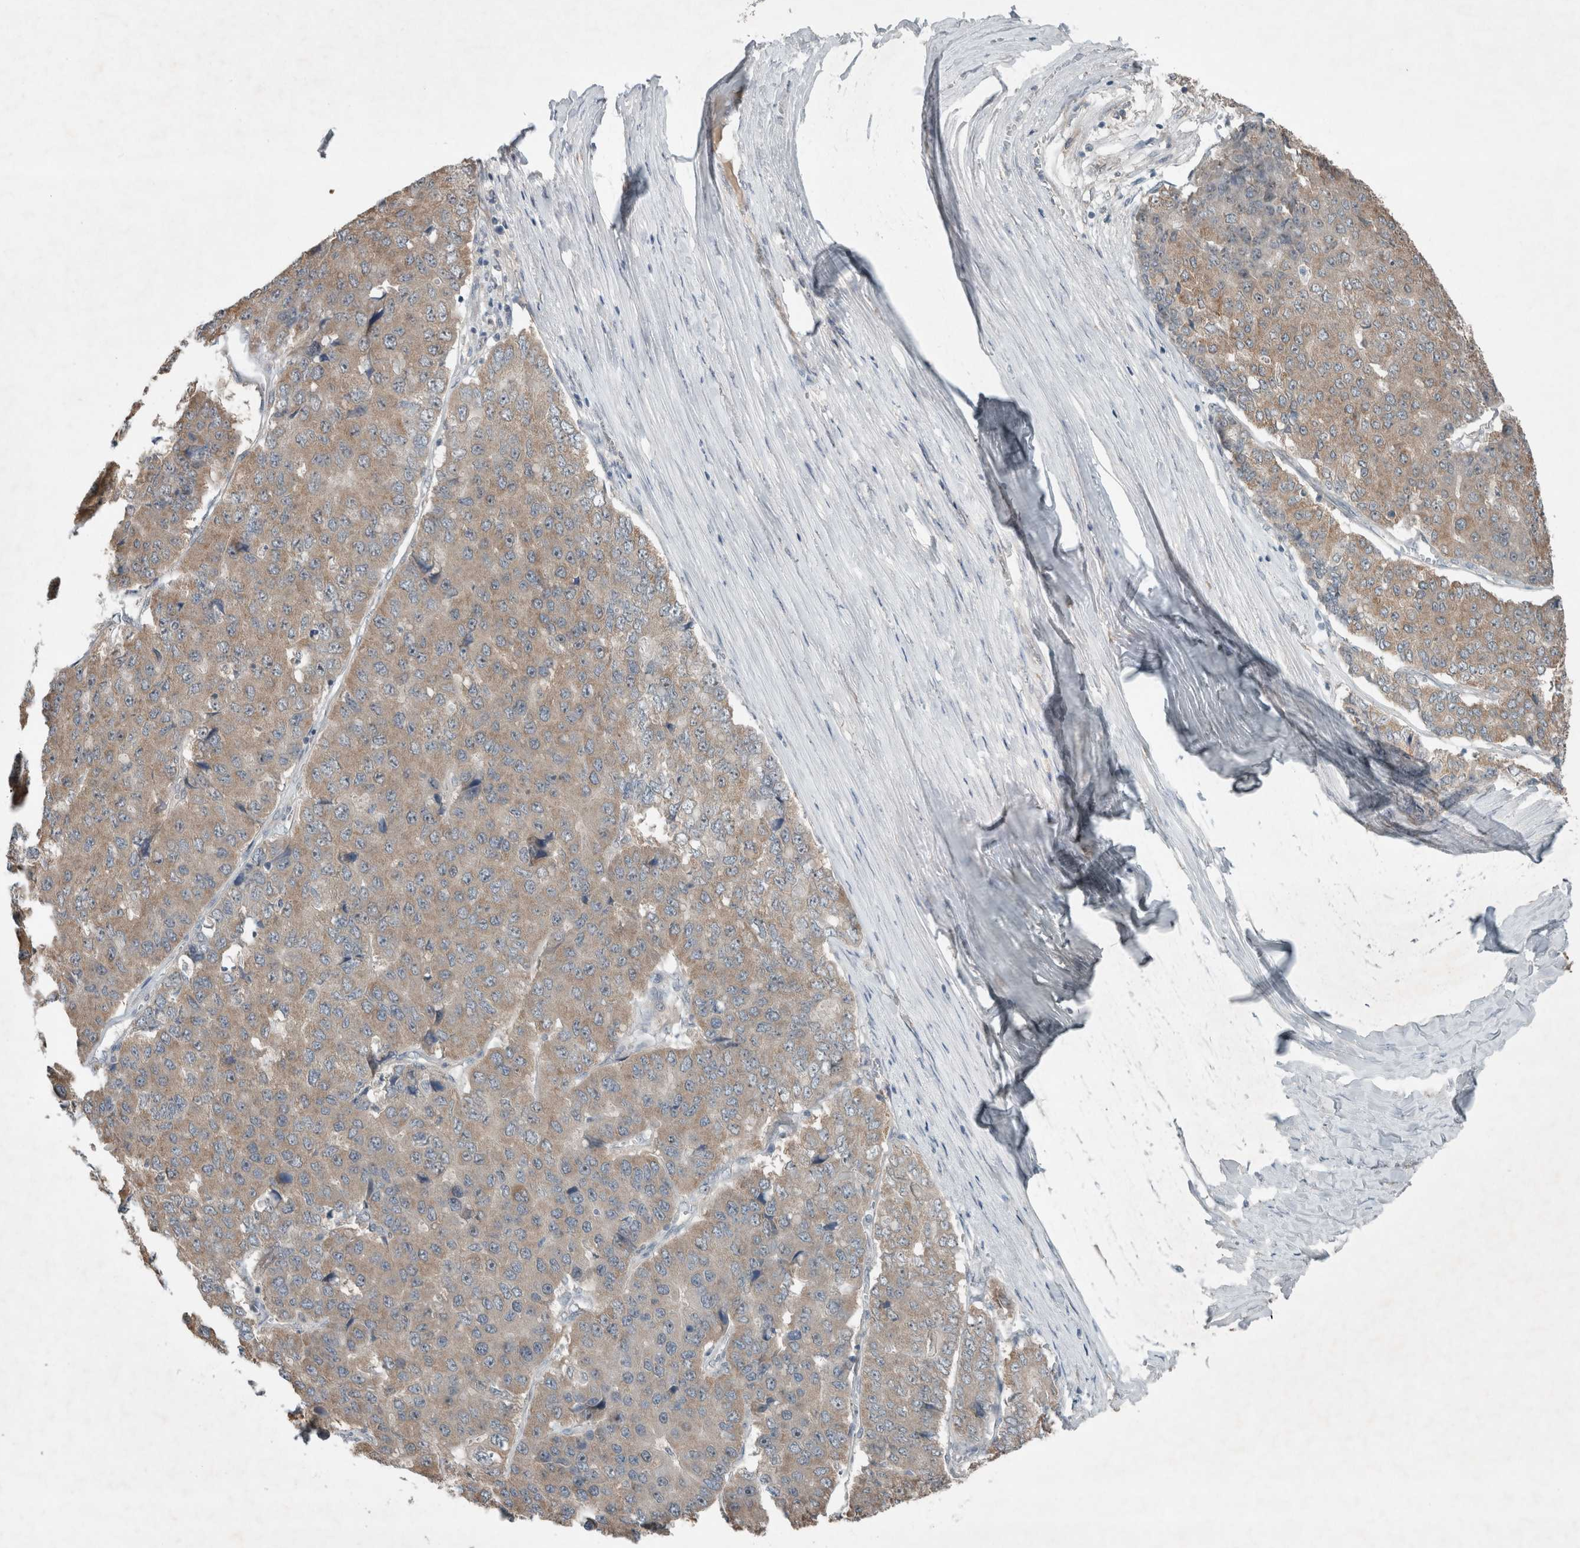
{"staining": {"intensity": "weak", "quantity": ">75%", "location": "cytoplasmic/membranous"}, "tissue": "pancreatic cancer", "cell_type": "Tumor cells", "image_type": "cancer", "snomed": [{"axis": "morphology", "description": "Adenocarcinoma, NOS"}, {"axis": "topography", "description": "Pancreas"}], "caption": "A low amount of weak cytoplasmic/membranous staining is identified in about >75% of tumor cells in pancreatic adenocarcinoma tissue.", "gene": "RALGDS", "patient": {"sex": "male", "age": 50}}